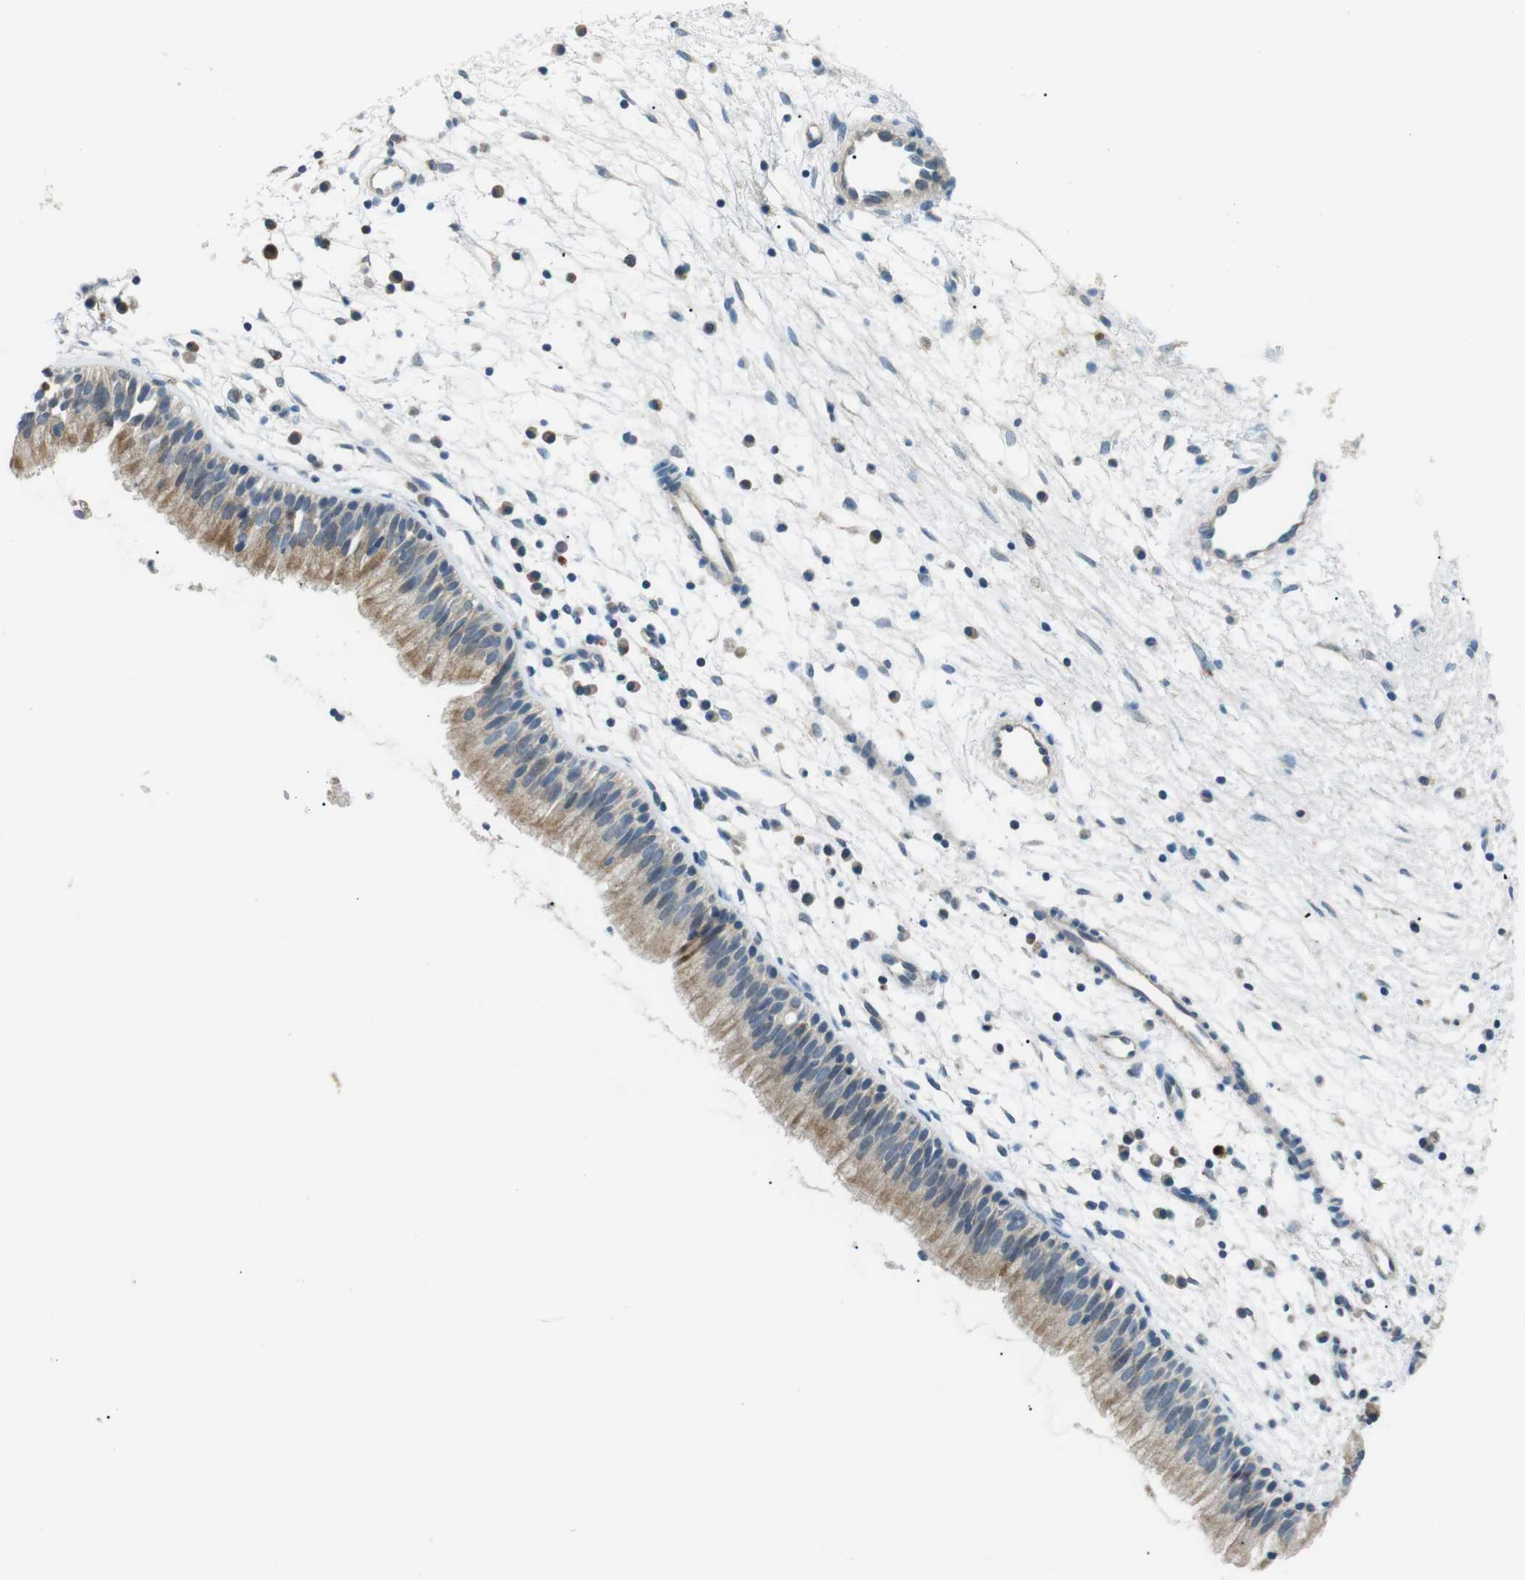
{"staining": {"intensity": "weak", "quantity": ">75%", "location": "cytoplasmic/membranous"}, "tissue": "nasopharynx", "cell_type": "Respiratory epithelial cells", "image_type": "normal", "snomed": [{"axis": "morphology", "description": "Normal tissue, NOS"}, {"axis": "topography", "description": "Nasopharynx"}], "caption": "The histopathology image exhibits a brown stain indicating the presence of a protein in the cytoplasmic/membranous of respiratory epithelial cells in nasopharynx.", "gene": "BACE1", "patient": {"sex": "male", "age": 21}}